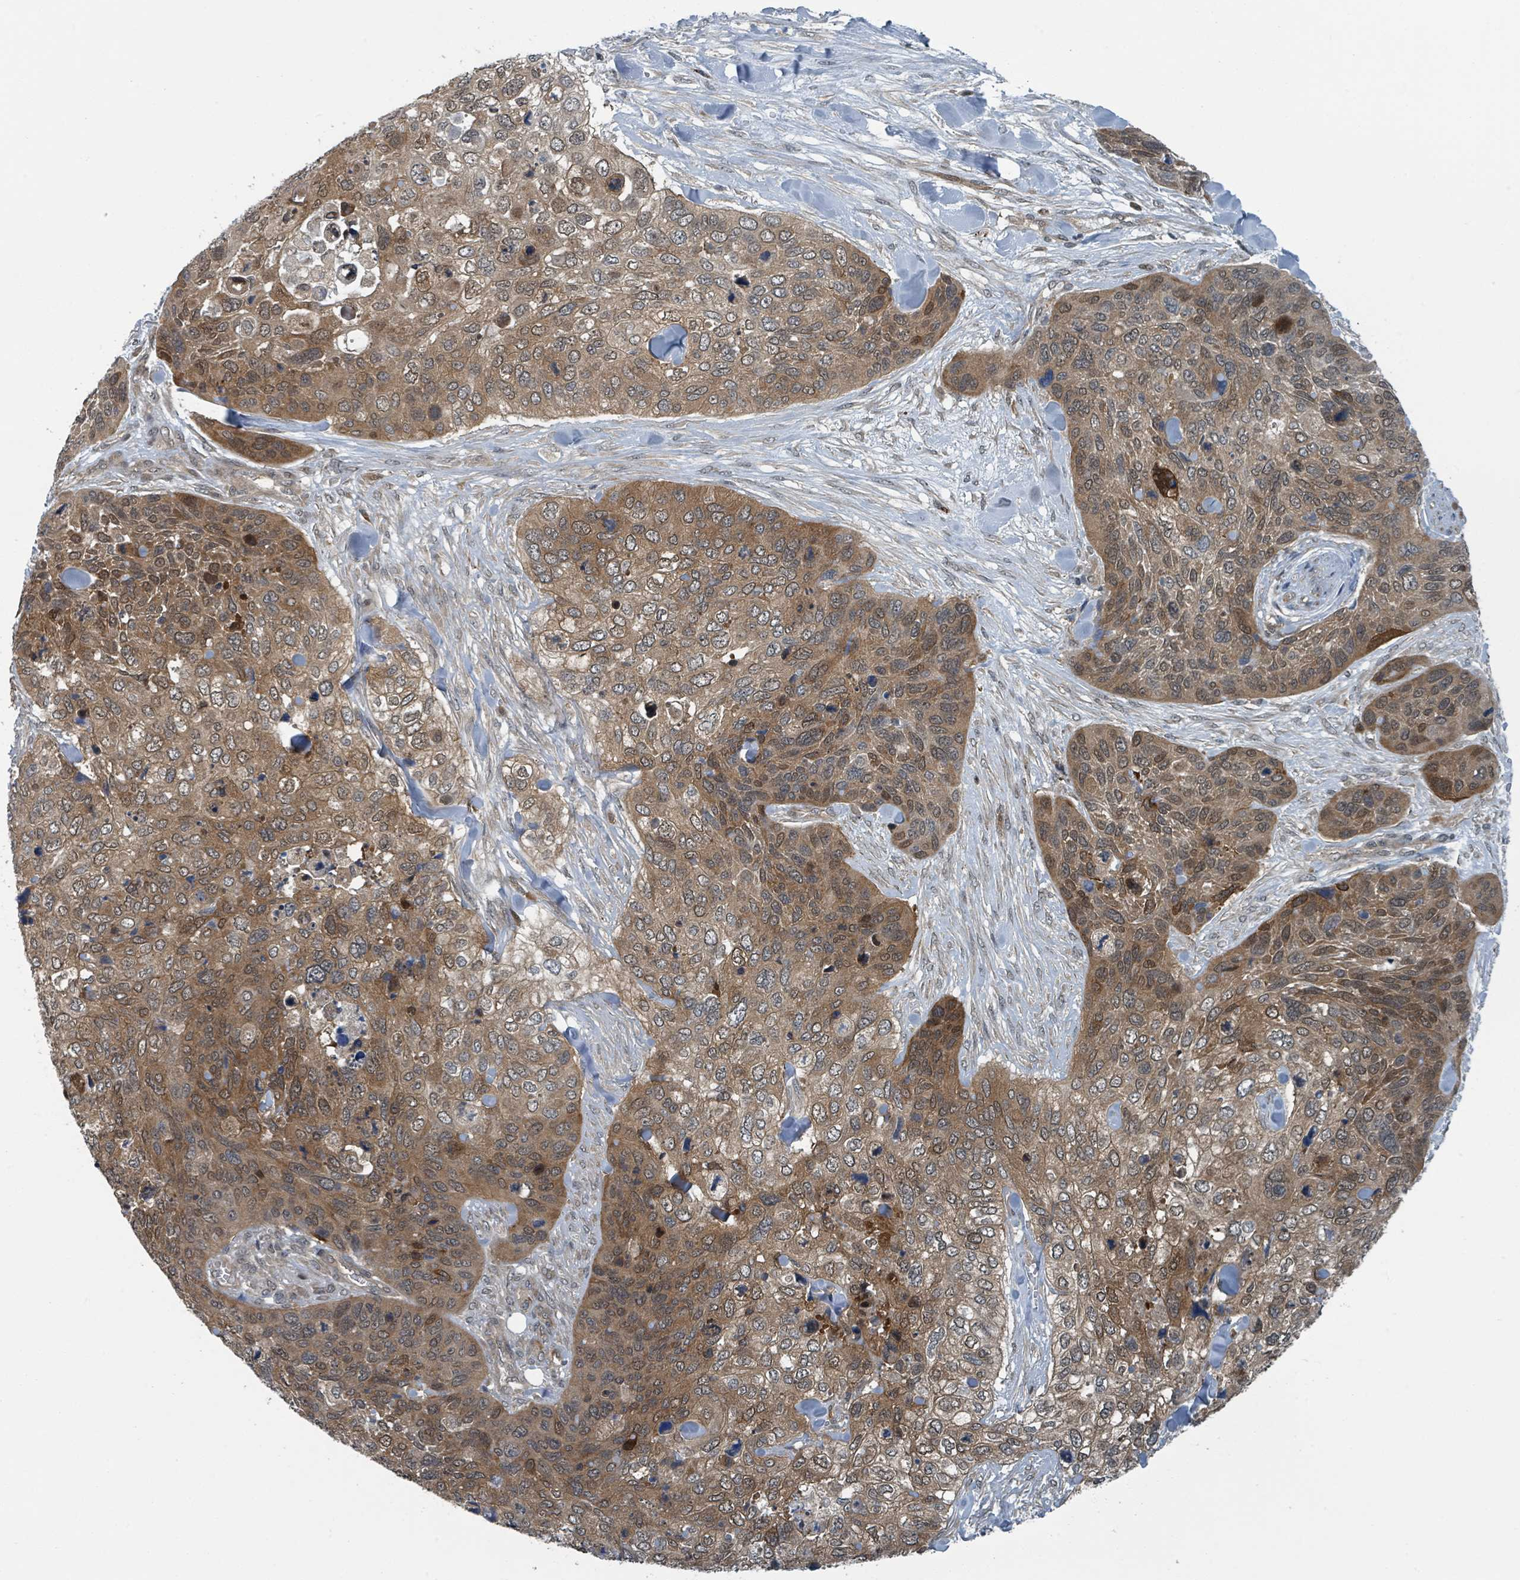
{"staining": {"intensity": "moderate", "quantity": ">75%", "location": "cytoplasmic/membranous,nuclear"}, "tissue": "skin cancer", "cell_type": "Tumor cells", "image_type": "cancer", "snomed": [{"axis": "morphology", "description": "Basal cell carcinoma"}, {"axis": "topography", "description": "Skin"}], "caption": "High-power microscopy captured an immunohistochemistry (IHC) micrograph of skin cancer (basal cell carcinoma), revealing moderate cytoplasmic/membranous and nuclear staining in about >75% of tumor cells.", "gene": "GOLGA7", "patient": {"sex": "female", "age": 74}}